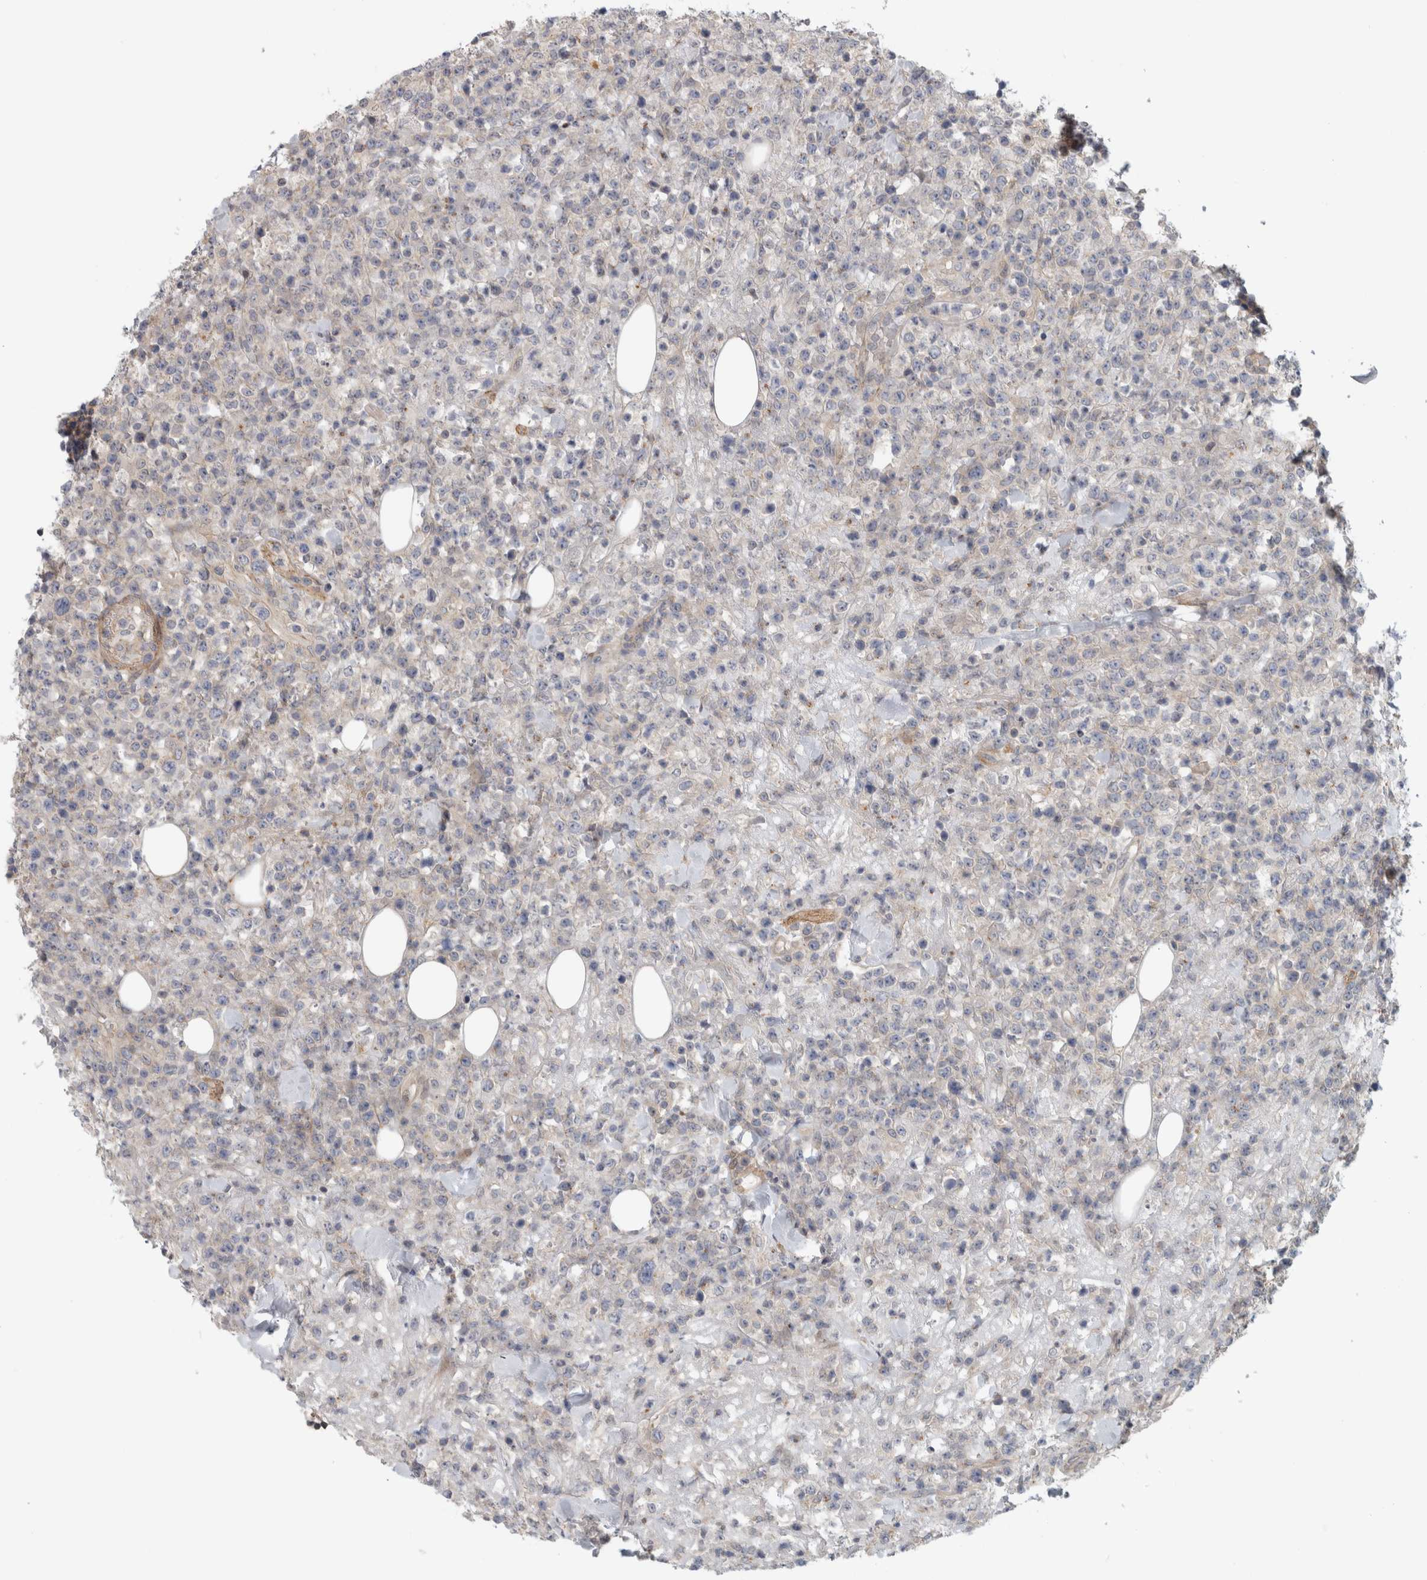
{"staining": {"intensity": "negative", "quantity": "none", "location": "none"}, "tissue": "lymphoma", "cell_type": "Tumor cells", "image_type": "cancer", "snomed": [{"axis": "morphology", "description": "Malignant lymphoma, non-Hodgkin's type, High grade"}, {"axis": "topography", "description": "Colon"}], "caption": "Tumor cells are negative for protein expression in human lymphoma.", "gene": "ZNF804B", "patient": {"sex": "female", "age": 53}}